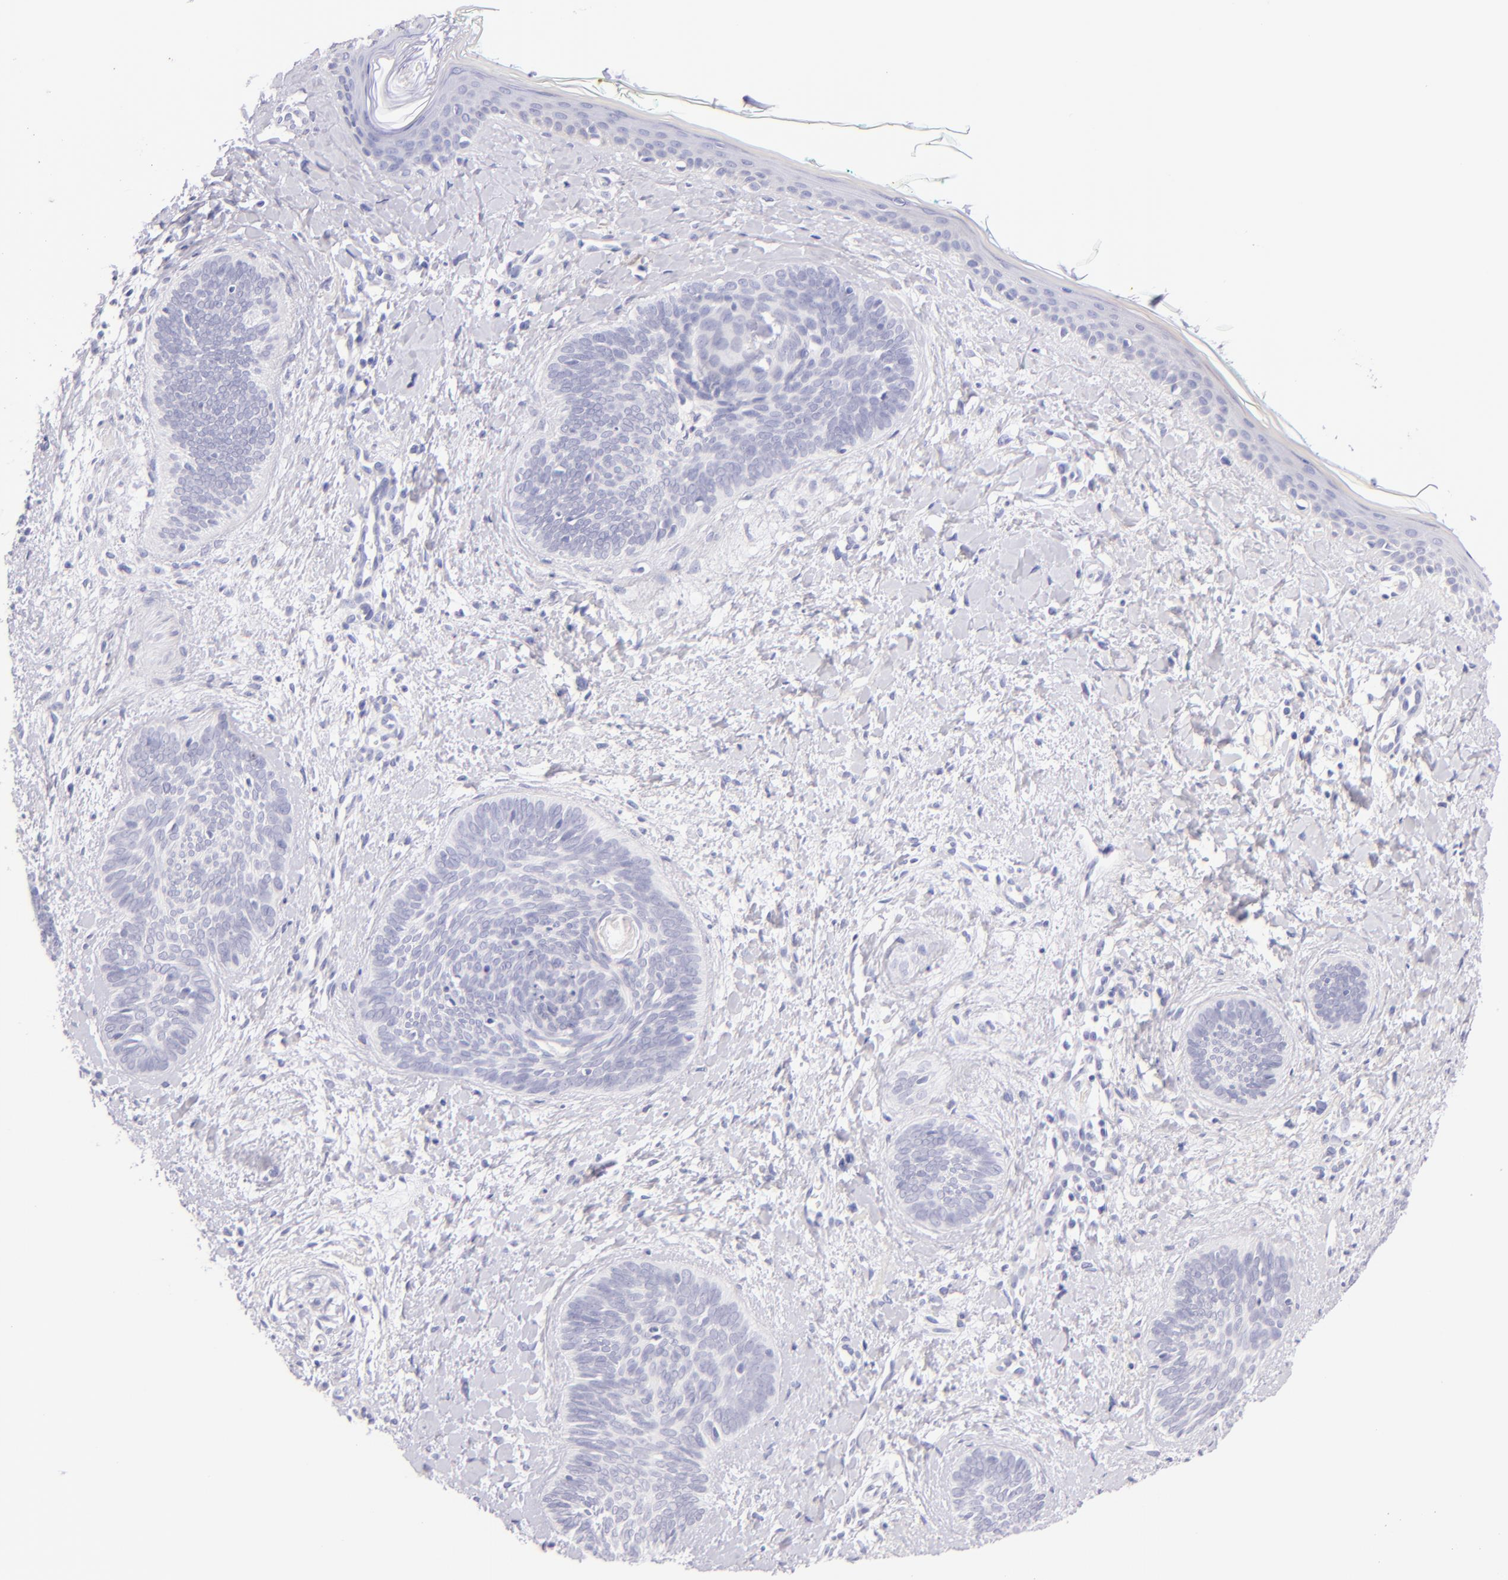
{"staining": {"intensity": "negative", "quantity": "none", "location": "none"}, "tissue": "skin cancer", "cell_type": "Tumor cells", "image_type": "cancer", "snomed": [{"axis": "morphology", "description": "Basal cell carcinoma"}, {"axis": "topography", "description": "Skin"}], "caption": "Immunohistochemistry (IHC) image of neoplastic tissue: human basal cell carcinoma (skin) stained with DAB (3,3'-diaminobenzidine) demonstrates no significant protein staining in tumor cells.", "gene": "SDC1", "patient": {"sex": "female", "age": 81}}